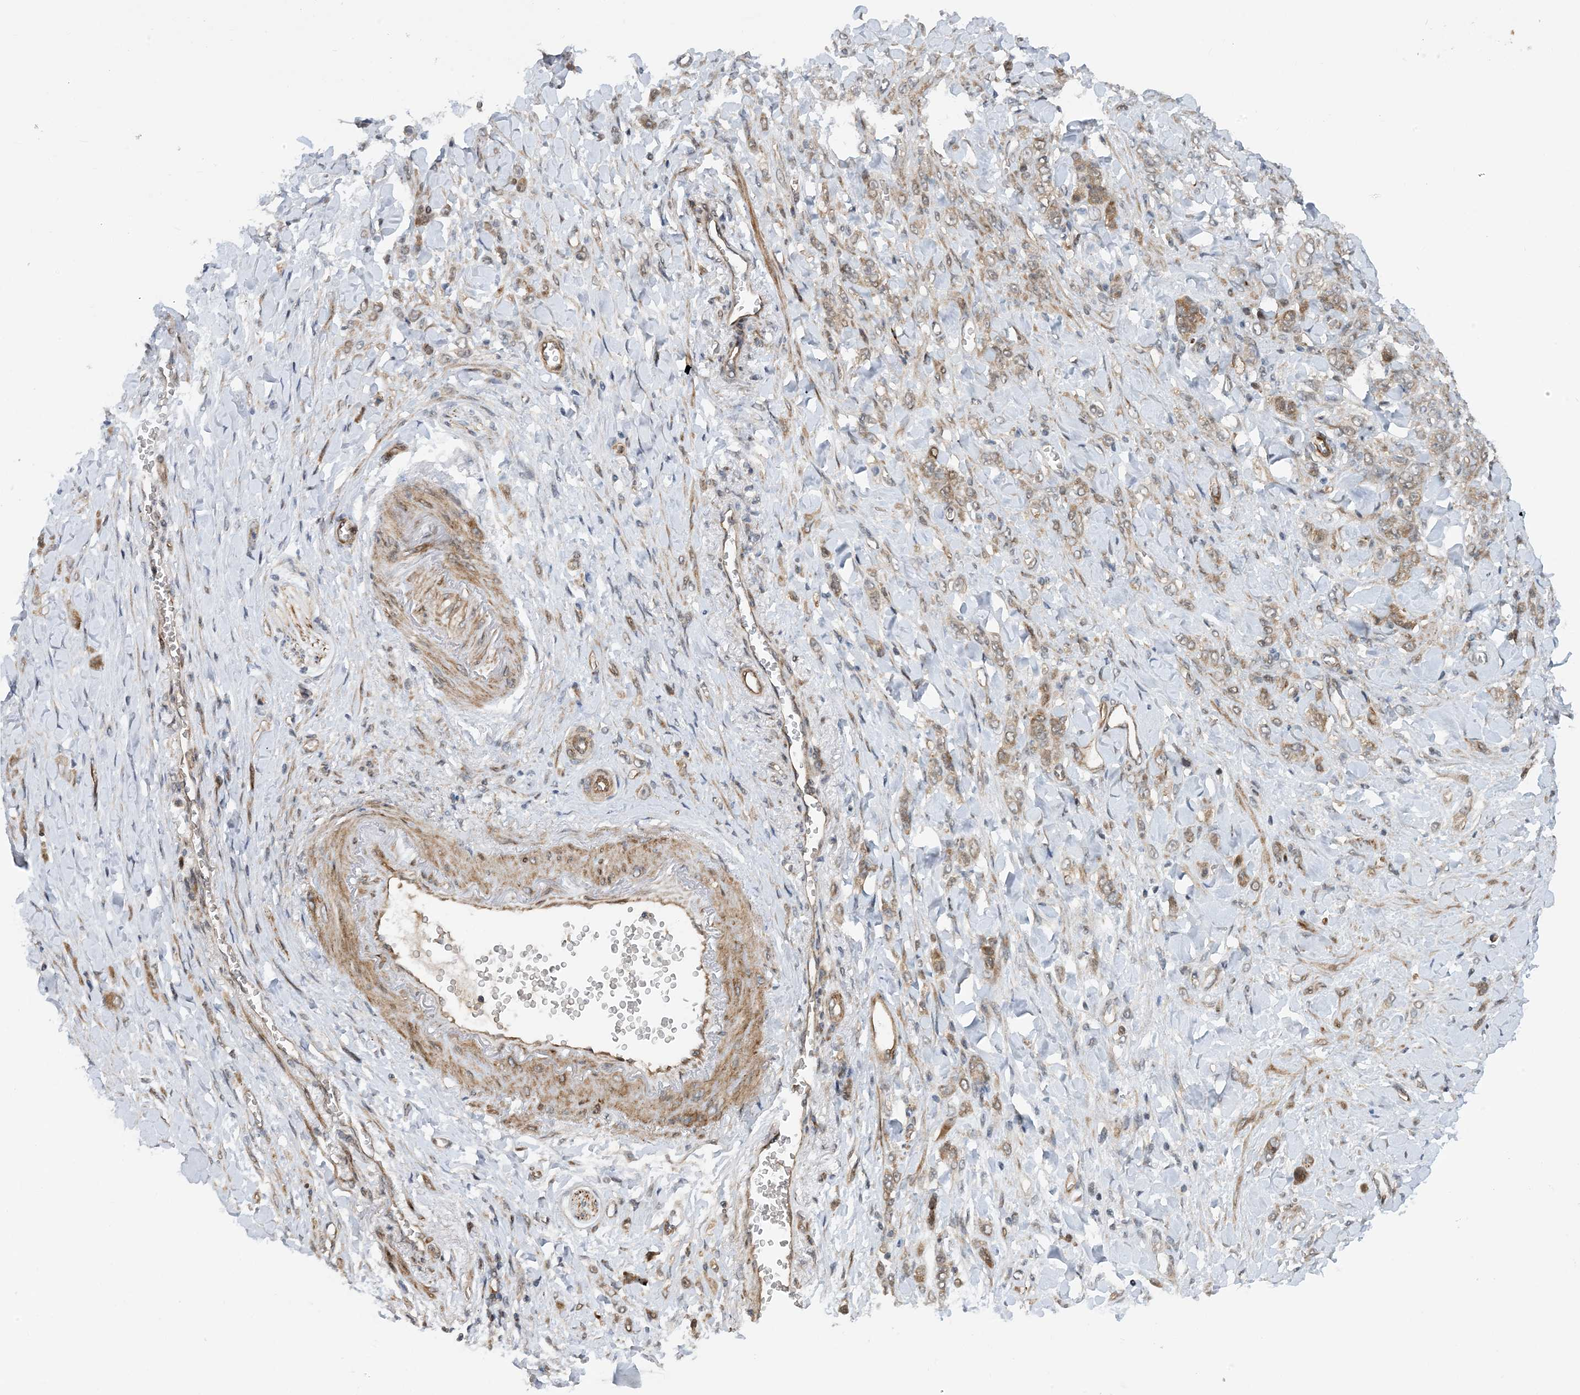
{"staining": {"intensity": "weak", "quantity": ">75%", "location": "cytoplasmic/membranous"}, "tissue": "stomach cancer", "cell_type": "Tumor cells", "image_type": "cancer", "snomed": [{"axis": "morphology", "description": "Normal tissue, NOS"}, {"axis": "morphology", "description": "Adenocarcinoma, NOS"}, {"axis": "topography", "description": "Stomach"}], "caption": "A micrograph of stomach cancer stained for a protein reveals weak cytoplasmic/membranous brown staining in tumor cells. The protein is shown in brown color, while the nuclei are stained blue.", "gene": "HEMK1", "patient": {"sex": "male", "age": 82}}